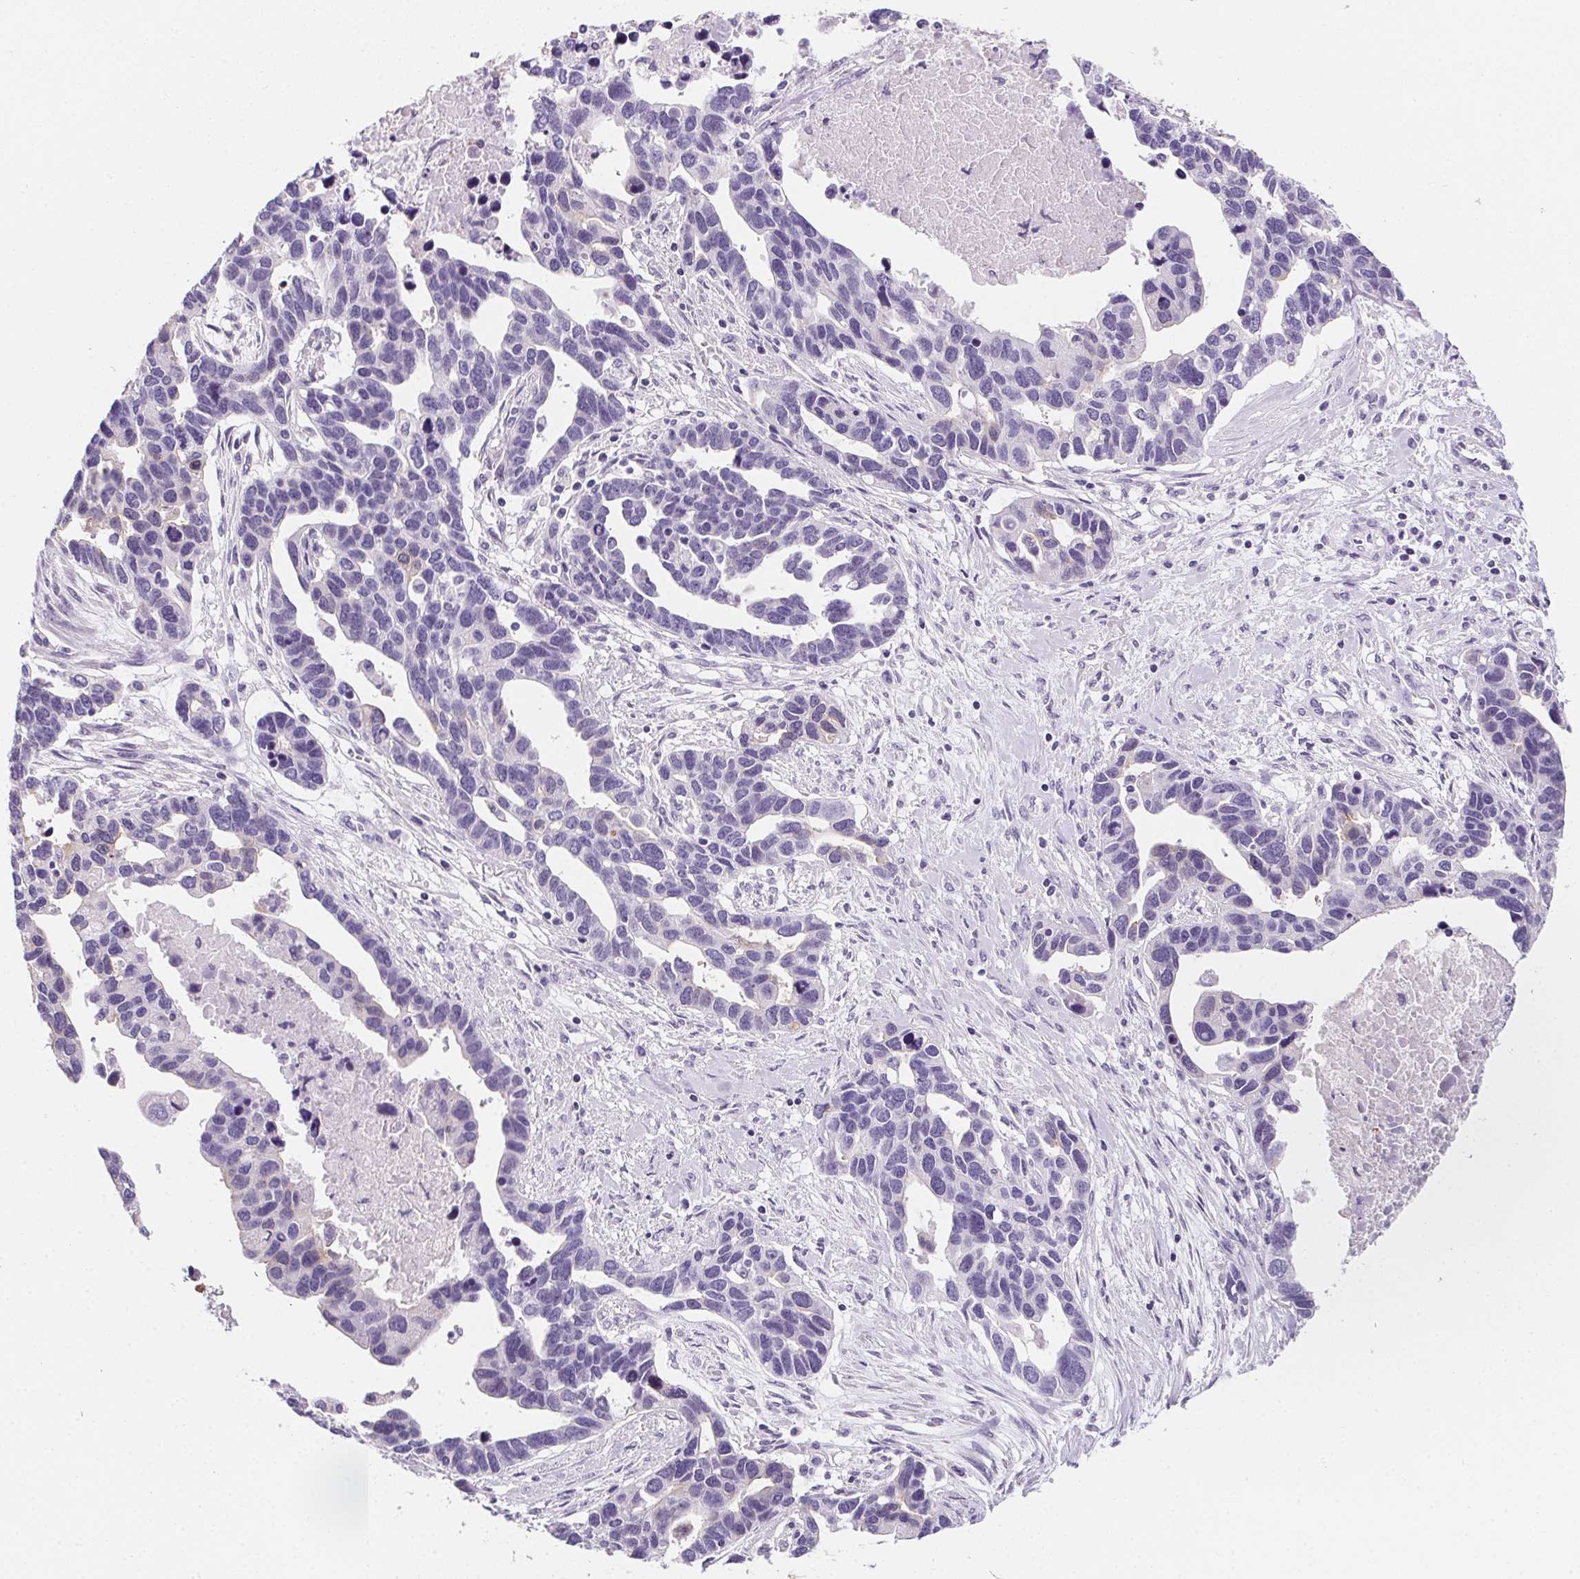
{"staining": {"intensity": "negative", "quantity": "none", "location": "none"}, "tissue": "ovarian cancer", "cell_type": "Tumor cells", "image_type": "cancer", "snomed": [{"axis": "morphology", "description": "Cystadenocarcinoma, serous, NOS"}, {"axis": "topography", "description": "Ovary"}], "caption": "Human ovarian cancer (serous cystadenocarcinoma) stained for a protein using IHC shows no expression in tumor cells.", "gene": "AQP5", "patient": {"sex": "female", "age": 54}}